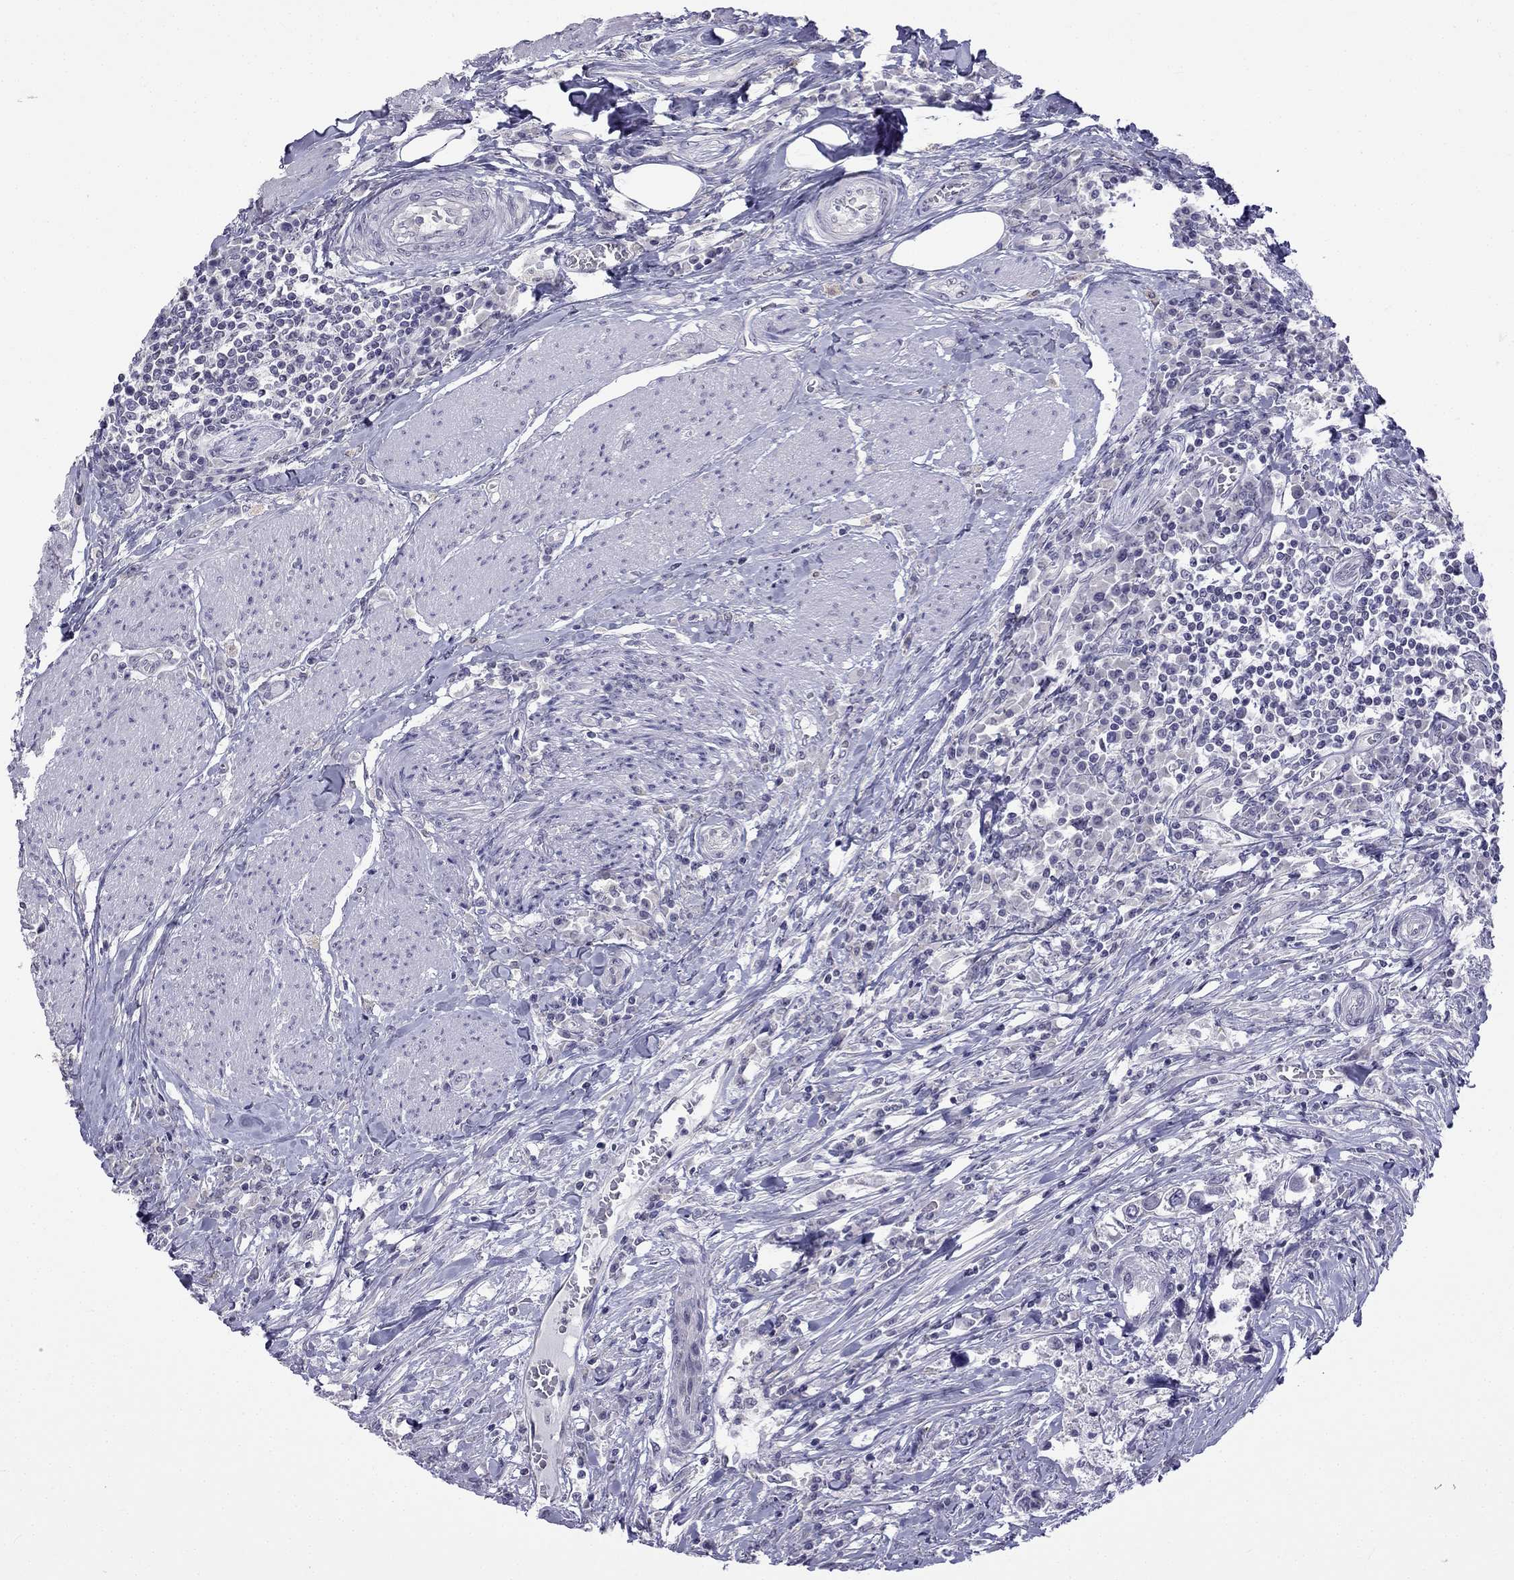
{"staining": {"intensity": "negative", "quantity": "none", "location": "none"}, "tissue": "urothelial cancer", "cell_type": "Tumor cells", "image_type": "cancer", "snomed": [{"axis": "morphology", "description": "Urothelial carcinoma, NOS"}, {"axis": "morphology", "description": "Urothelial carcinoma, High grade"}, {"axis": "topography", "description": "Urinary bladder"}], "caption": "High power microscopy photomicrograph of an immunohistochemistry (IHC) micrograph of urothelial cancer, revealing no significant expression in tumor cells.", "gene": "C5orf49", "patient": {"sex": "male", "age": 63}}